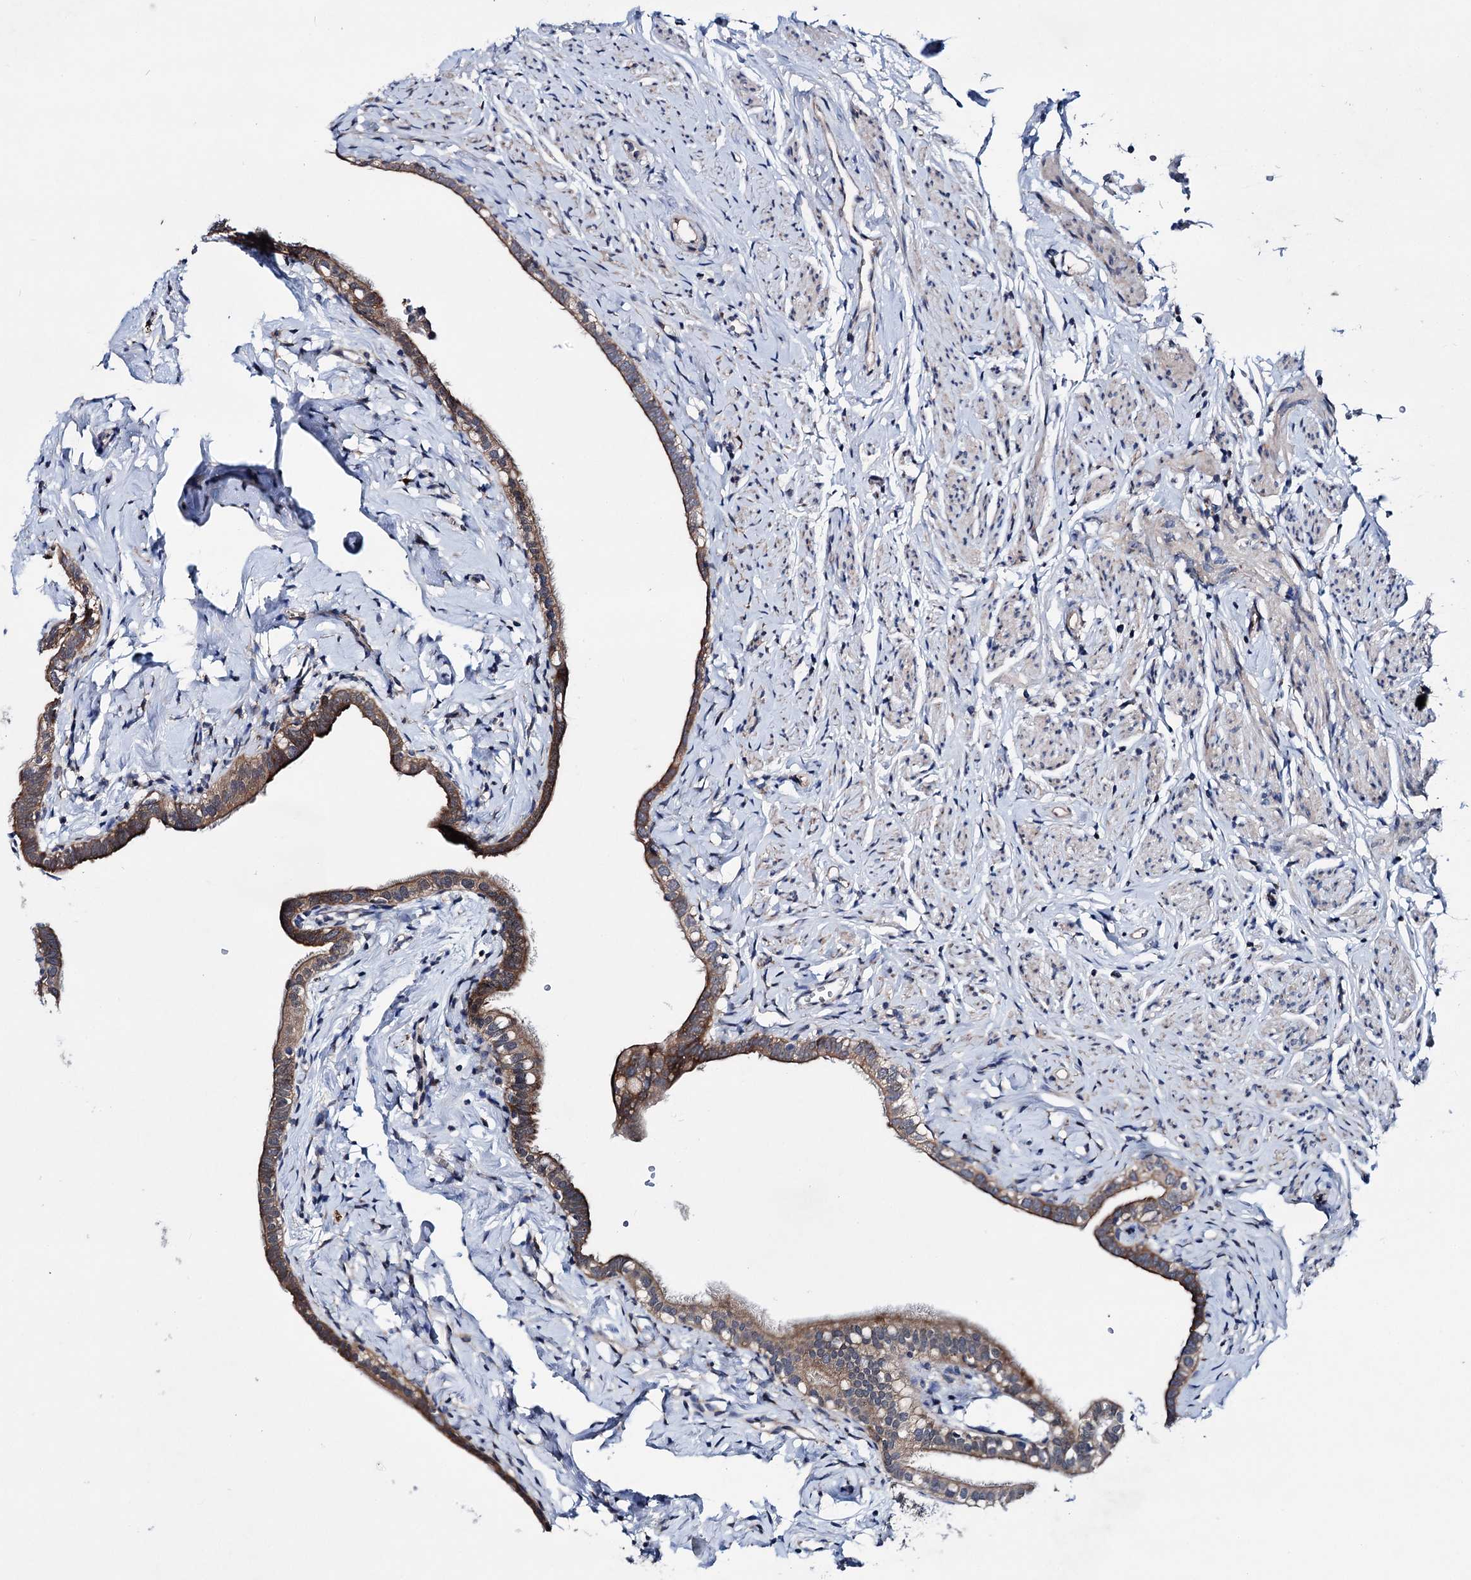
{"staining": {"intensity": "moderate", "quantity": ">75%", "location": "cytoplasmic/membranous"}, "tissue": "fallopian tube", "cell_type": "Glandular cells", "image_type": "normal", "snomed": [{"axis": "morphology", "description": "Normal tissue, NOS"}, {"axis": "topography", "description": "Fallopian tube"}], "caption": "The micrograph exhibits staining of benign fallopian tube, revealing moderate cytoplasmic/membranous protein positivity (brown color) within glandular cells.", "gene": "EYA4", "patient": {"sex": "female", "age": 66}}